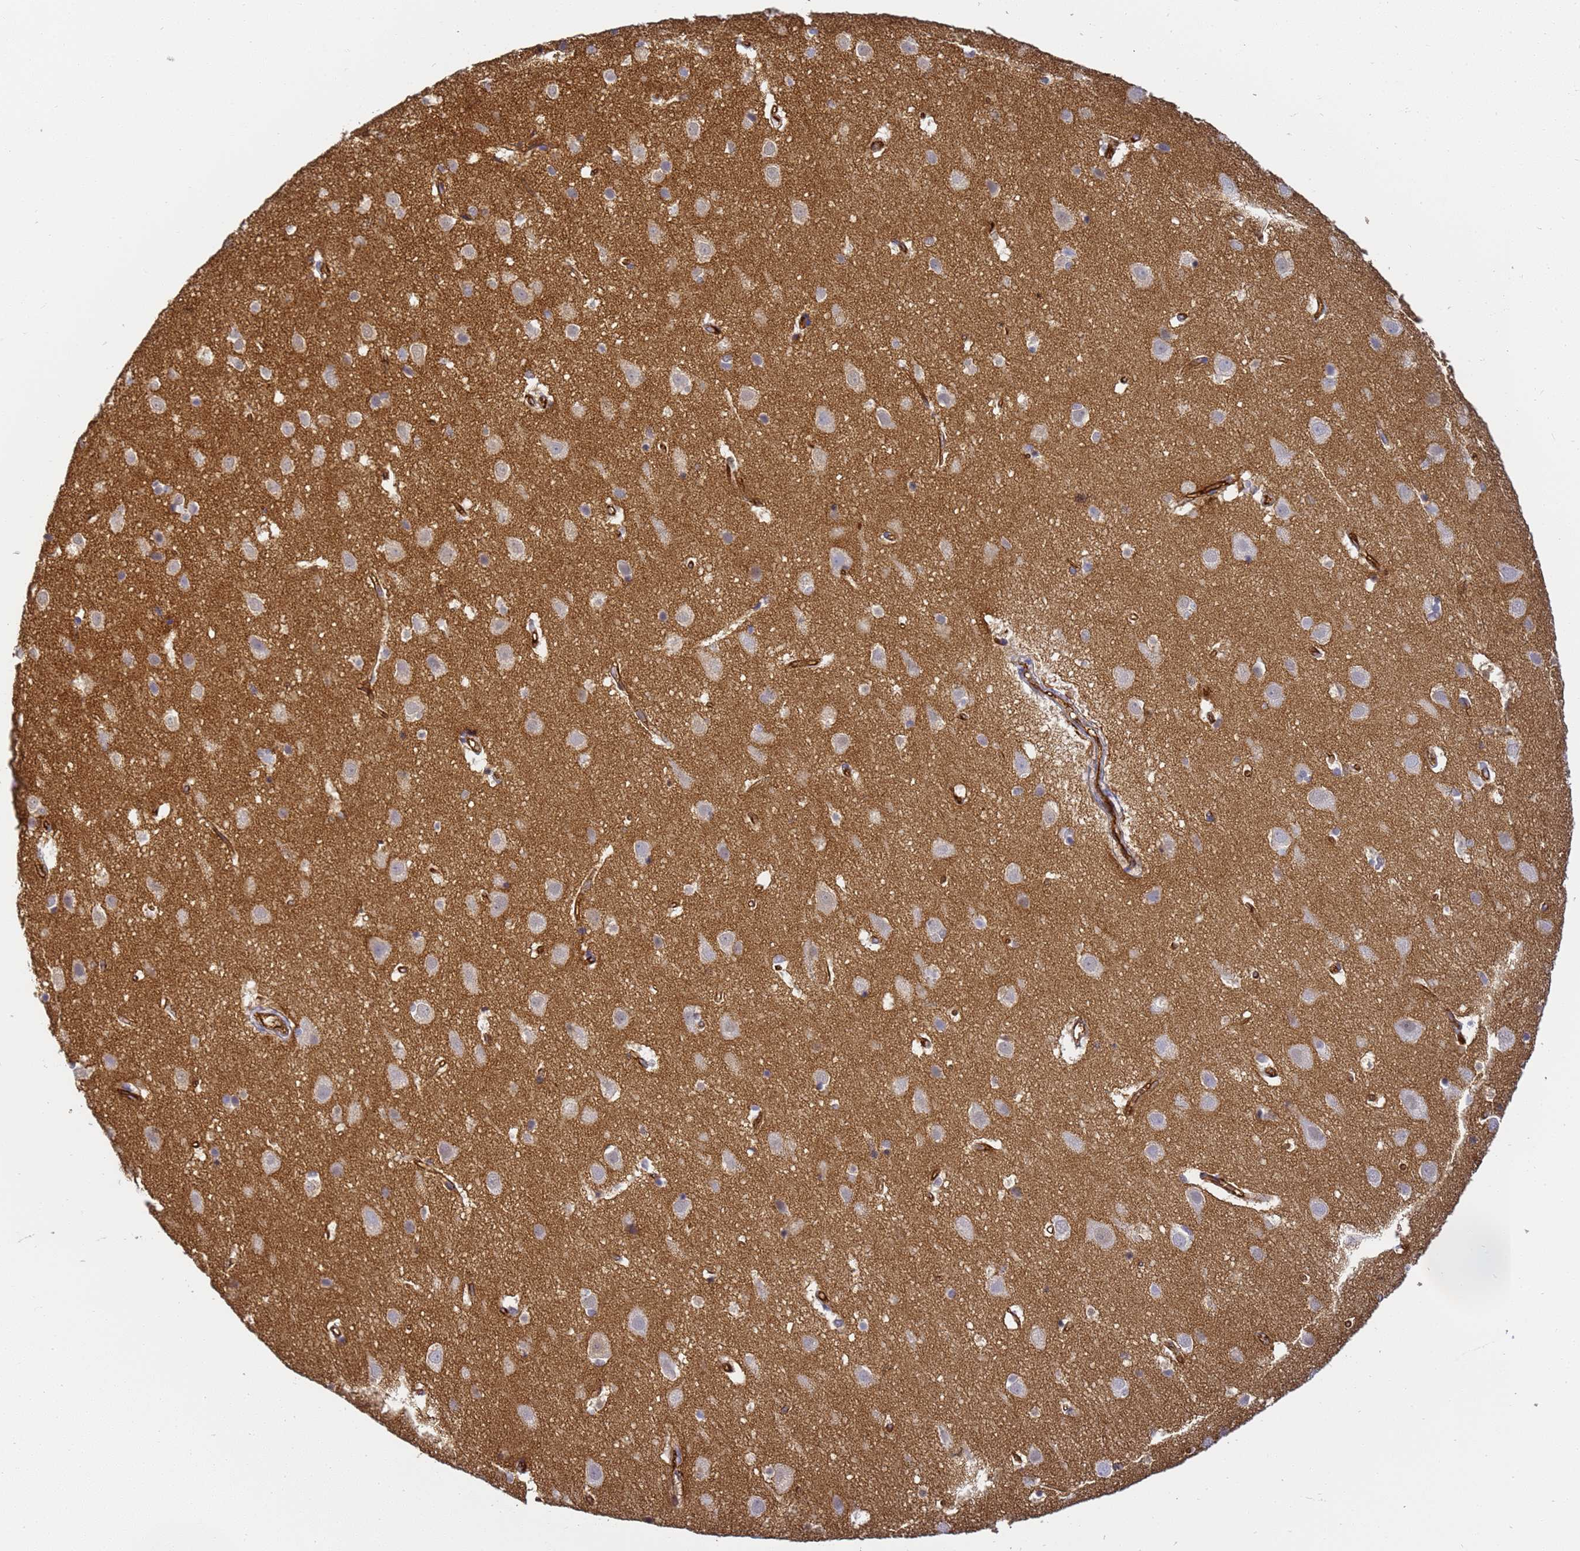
{"staining": {"intensity": "strong", "quantity": "25%-75%", "location": "cytoplasmic/membranous"}, "tissue": "cerebral cortex", "cell_type": "Endothelial cells", "image_type": "normal", "snomed": [{"axis": "morphology", "description": "Normal tissue, NOS"}, {"axis": "topography", "description": "Cerebral cortex"}], "caption": "Immunohistochemistry staining of benign cerebral cortex, which exhibits high levels of strong cytoplasmic/membranous positivity in about 25%-75% of endothelial cells indicating strong cytoplasmic/membranous protein expression. The staining was performed using DAB (brown) for protein detection and nuclei were counterstained in hematoxylin (blue).", "gene": "GON4L", "patient": {"sex": "male", "age": 54}}